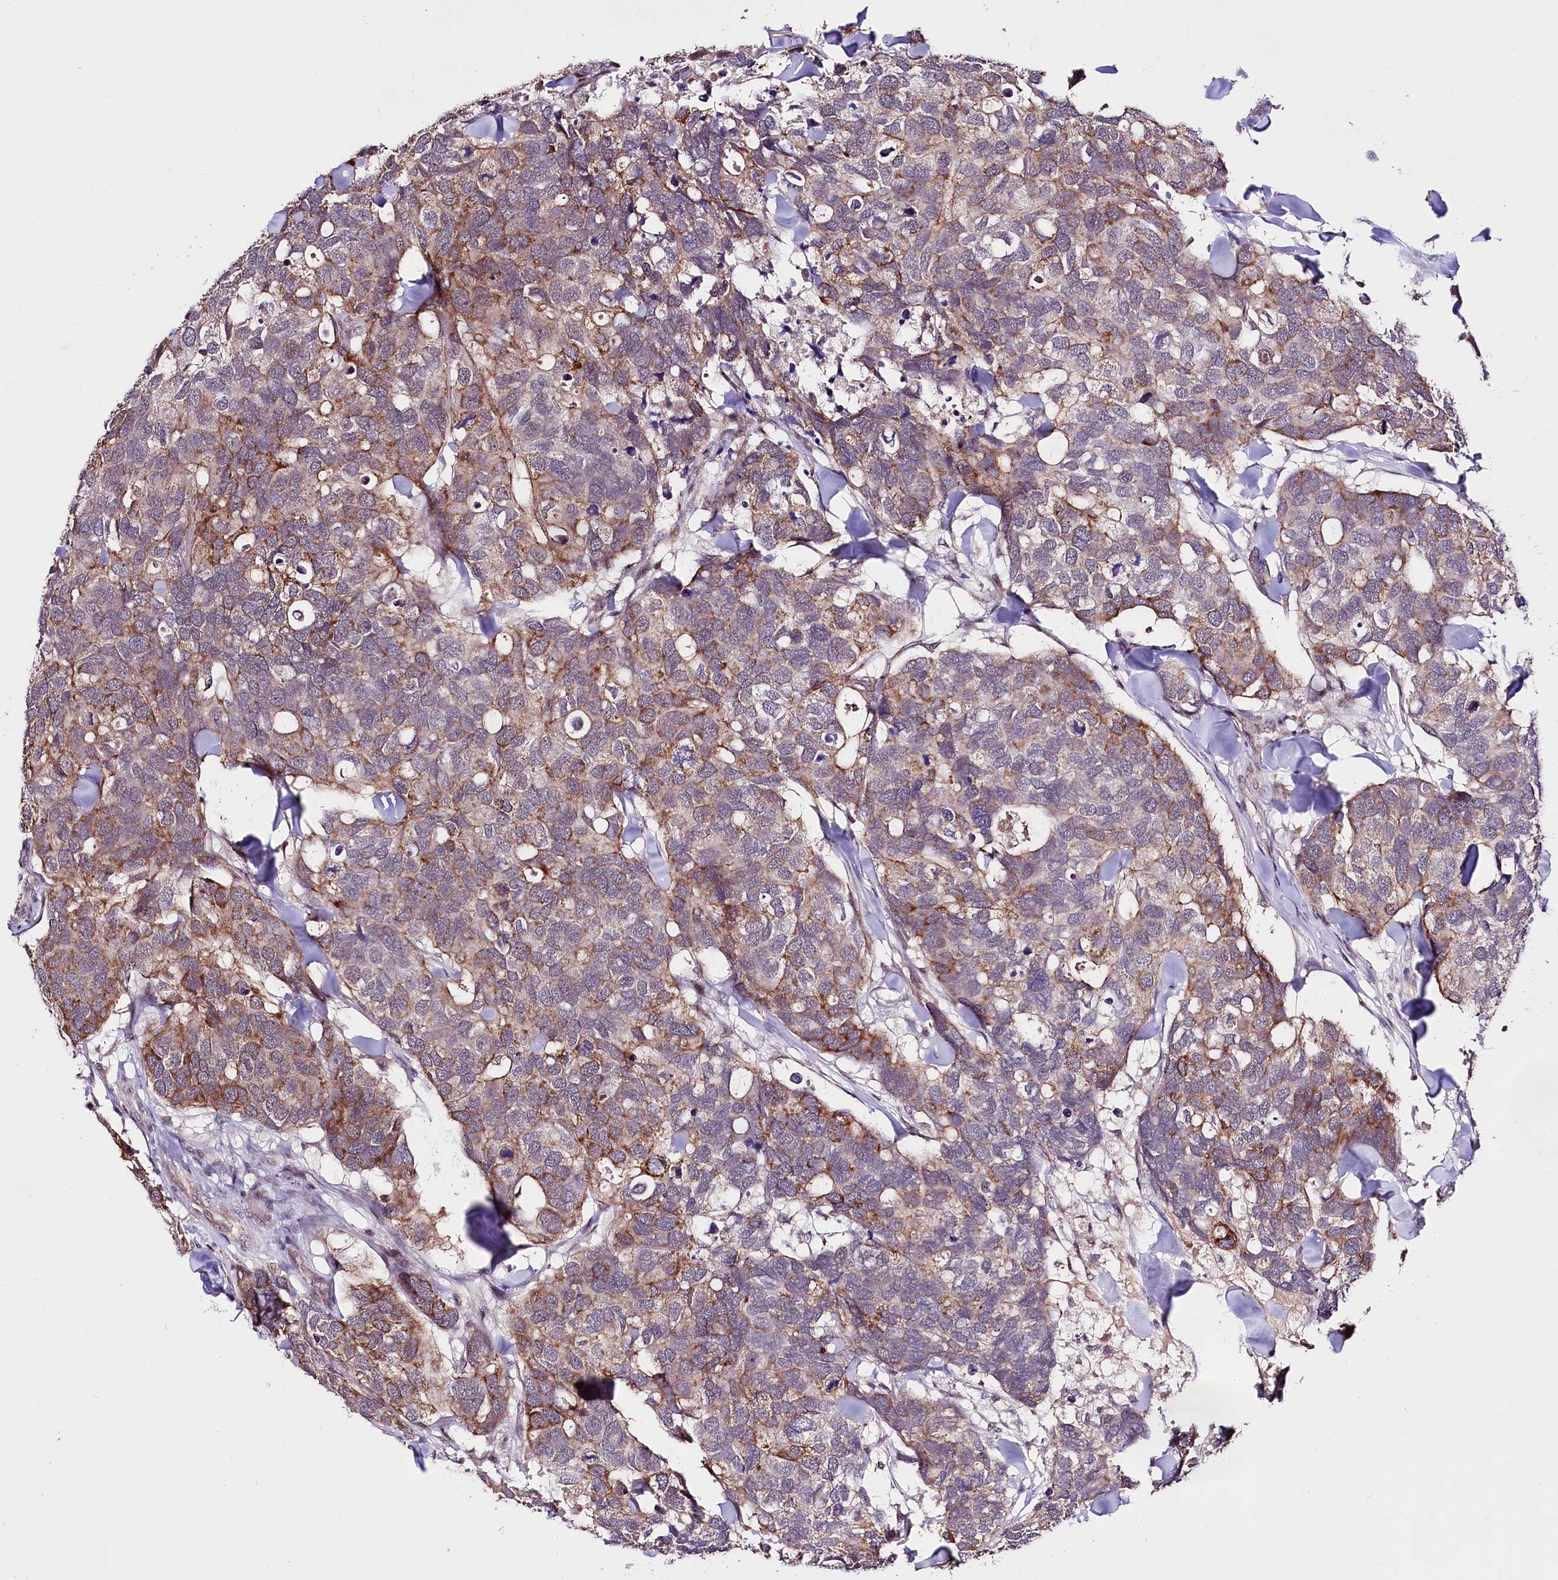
{"staining": {"intensity": "moderate", "quantity": "25%-75%", "location": "cytoplasmic/membranous"}, "tissue": "breast cancer", "cell_type": "Tumor cells", "image_type": "cancer", "snomed": [{"axis": "morphology", "description": "Duct carcinoma"}, {"axis": "topography", "description": "Breast"}], "caption": "Protein expression analysis of human breast cancer reveals moderate cytoplasmic/membranous positivity in approximately 25%-75% of tumor cells.", "gene": "TAFAZZIN", "patient": {"sex": "female", "age": 83}}